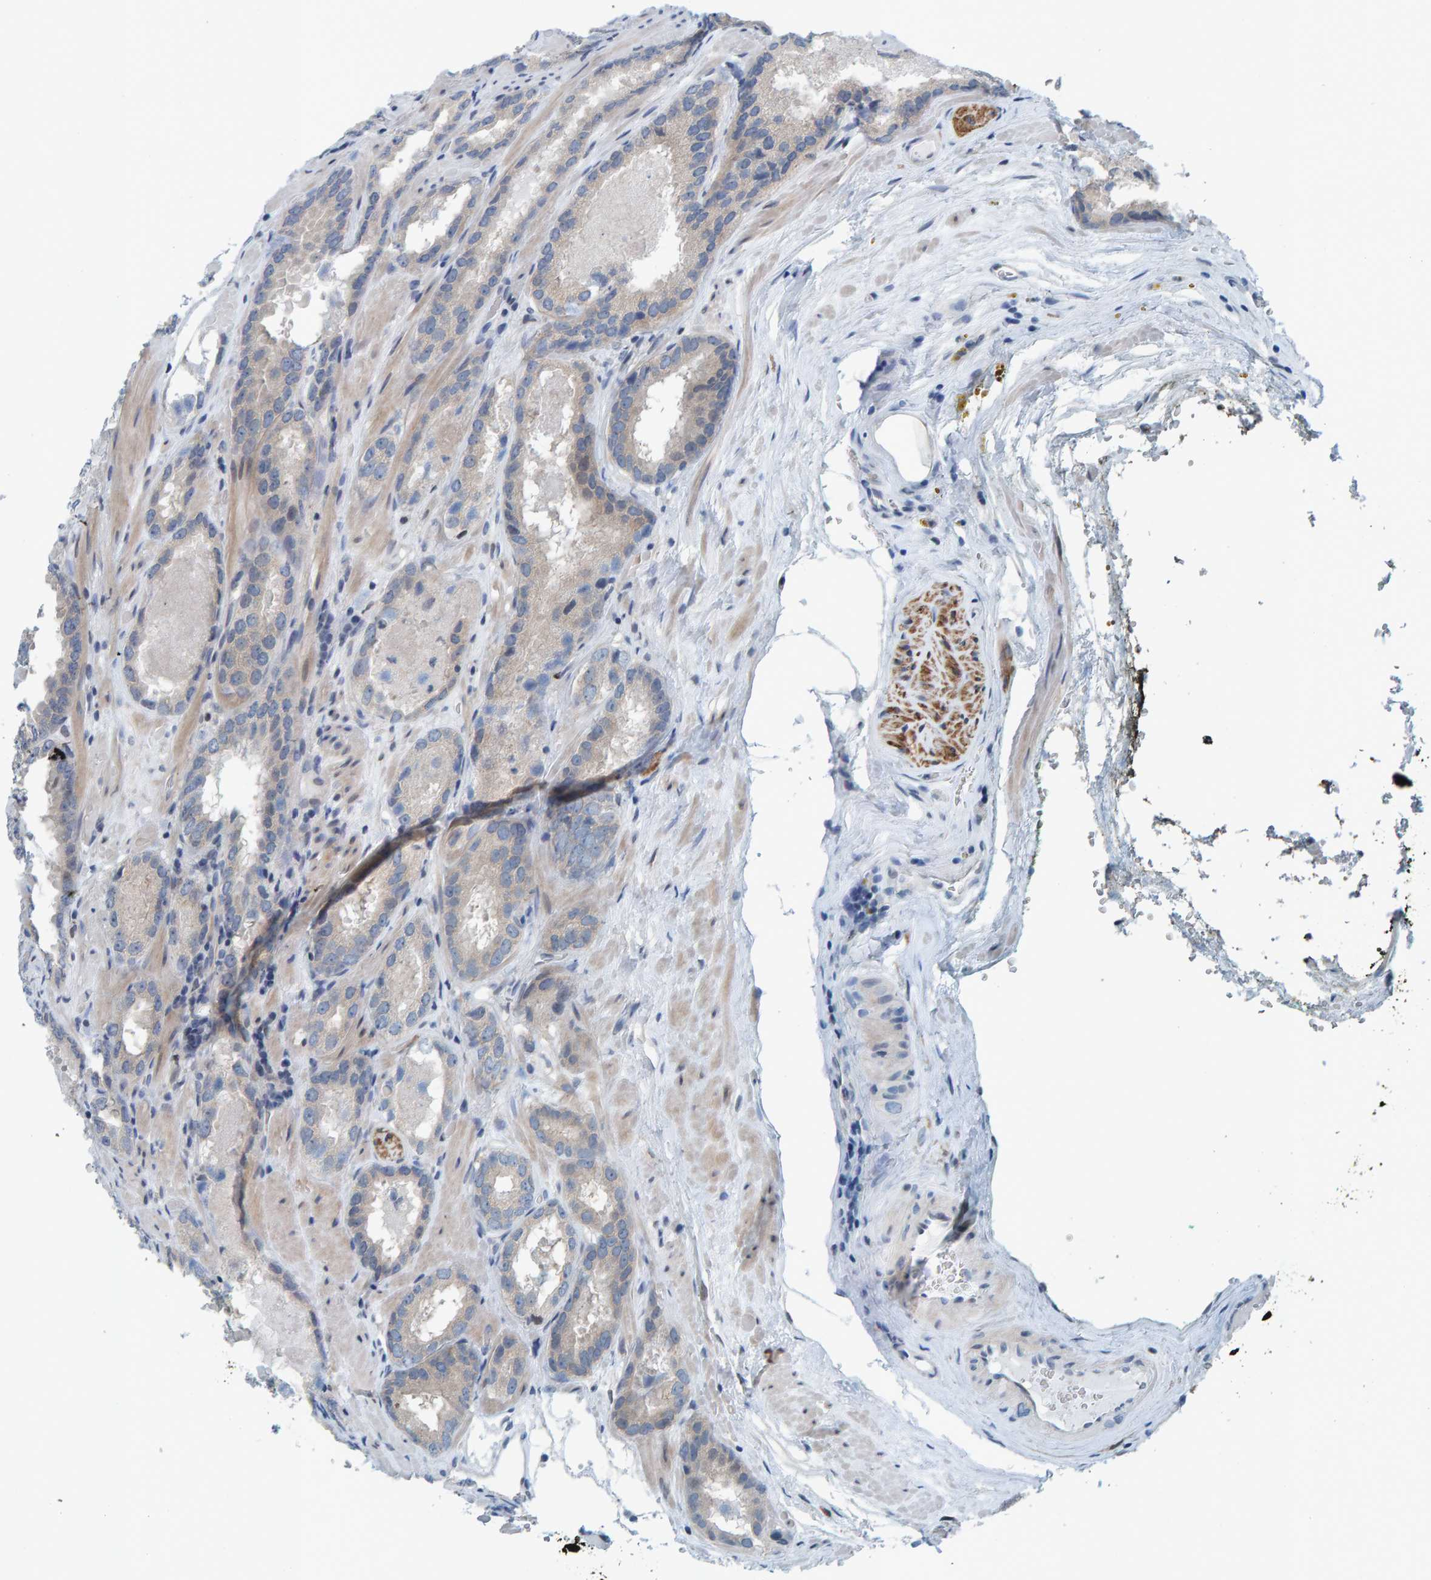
{"staining": {"intensity": "negative", "quantity": "none", "location": "none"}, "tissue": "prostate cancer", "cell_type": "Tumor cells", "image_type": "cancer", "snomed": [{"axis": "morphology", "description": "Adenocarcinoma, Low grade"}, {"axis": "topography", "description": "Prostate"}], "caption": "This is an immunohistochemistry (IHC) histopathology image of prostate adenocarcinoma (low-grade). There is no positivity in tumor cells.", "gene": "CNP", "patient": {"sex": "male", "age": 51}}